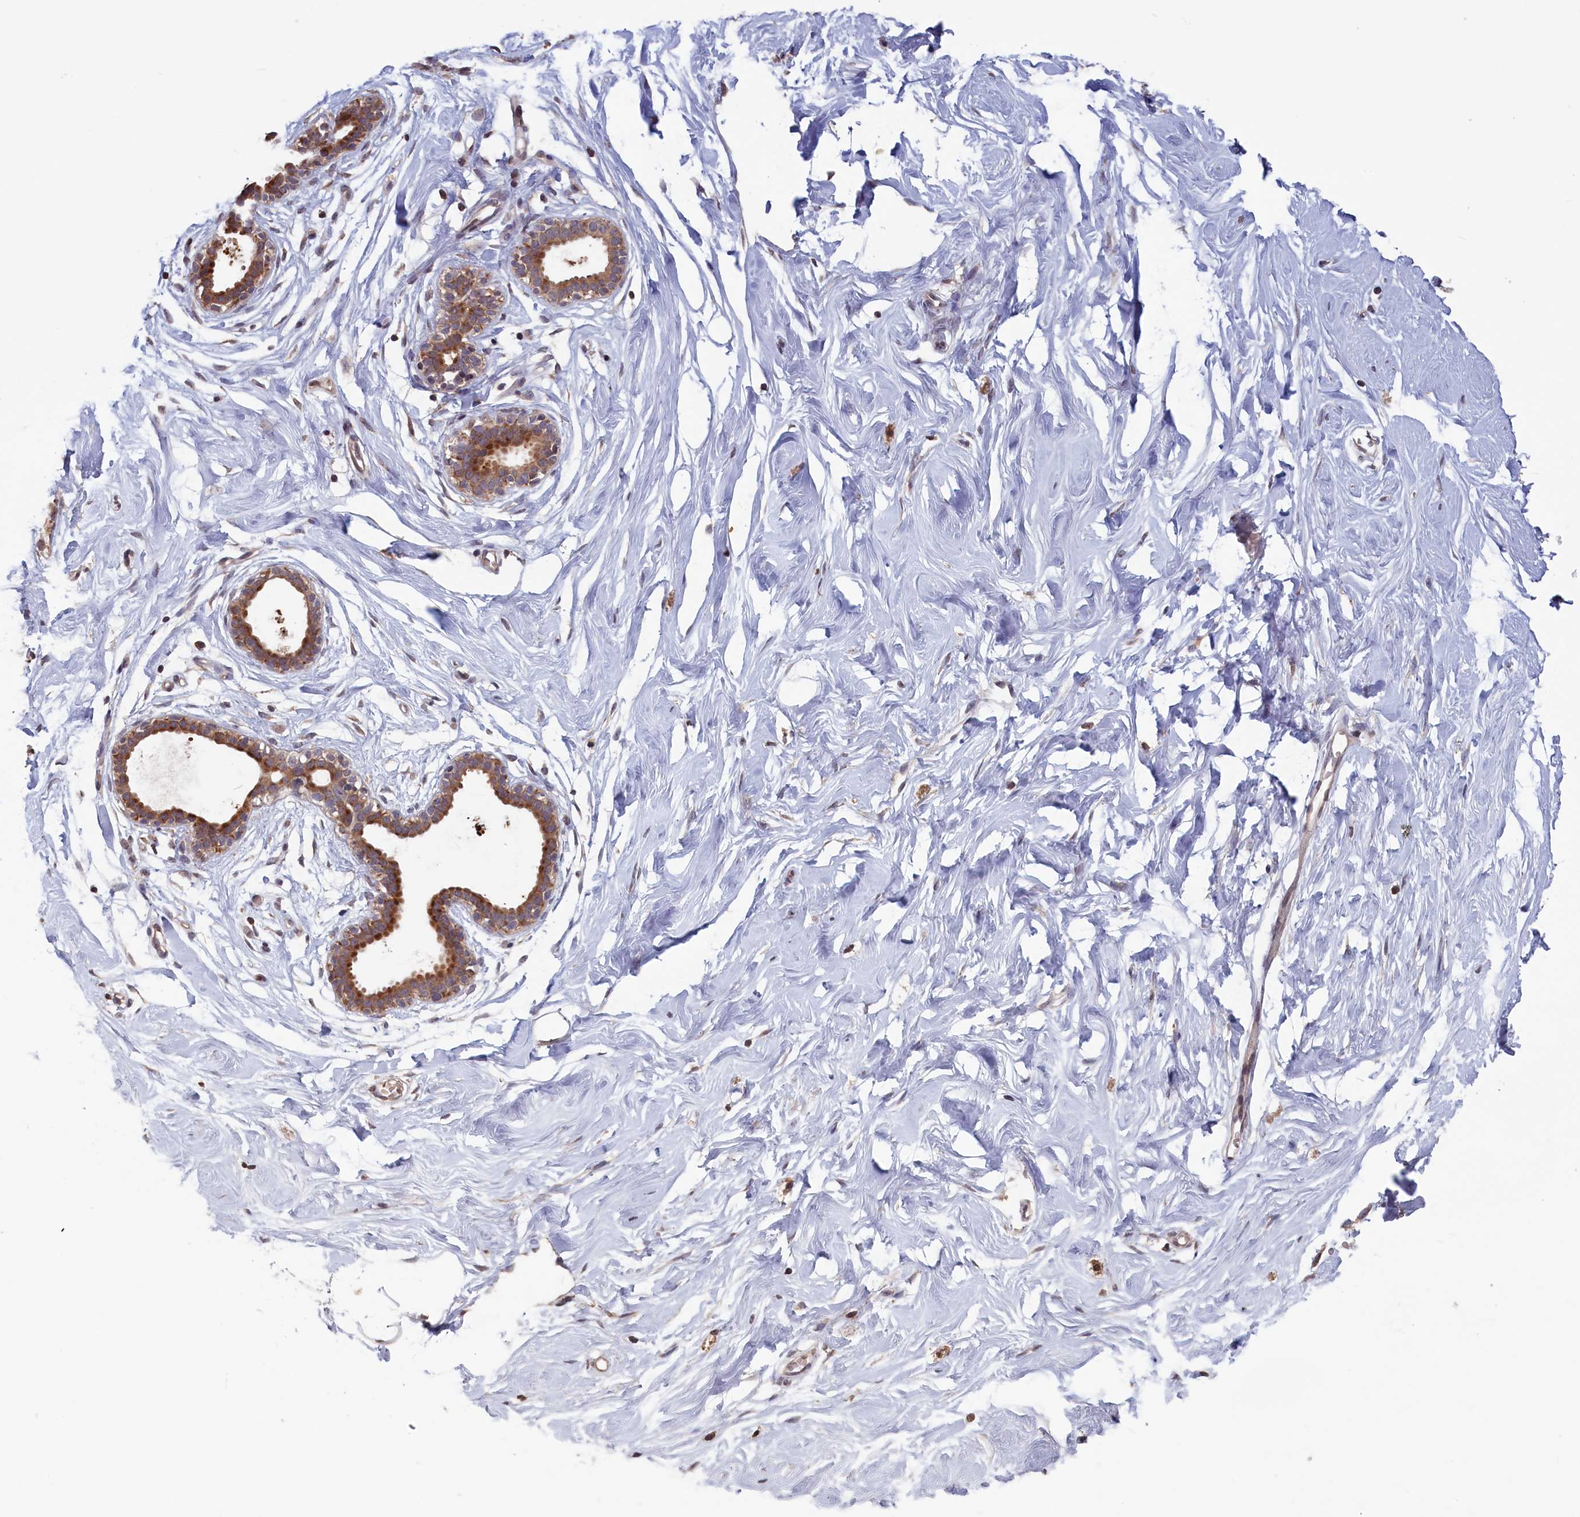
{"staining": {"intensity": "weak", "quantity": "<25%", "location": "cytoplasmic/membranous"}, "tissue": "breast", "cell_type": "Adipocytes", "image_type": "normal", "snomed": [{"axis": "morphology", "description": "Normal tissue, NOS"}, {"axis": "morphology", "description": "Adenoma, NOS"}, {"axis": "topography", "description": "Breast"}], "caption": "A photomicrograph of breast stained for a protein demonstrates no brown staining in adipocytes.", "gene": "CACTIN", "patient": {"sex": "female", "age": 23}}